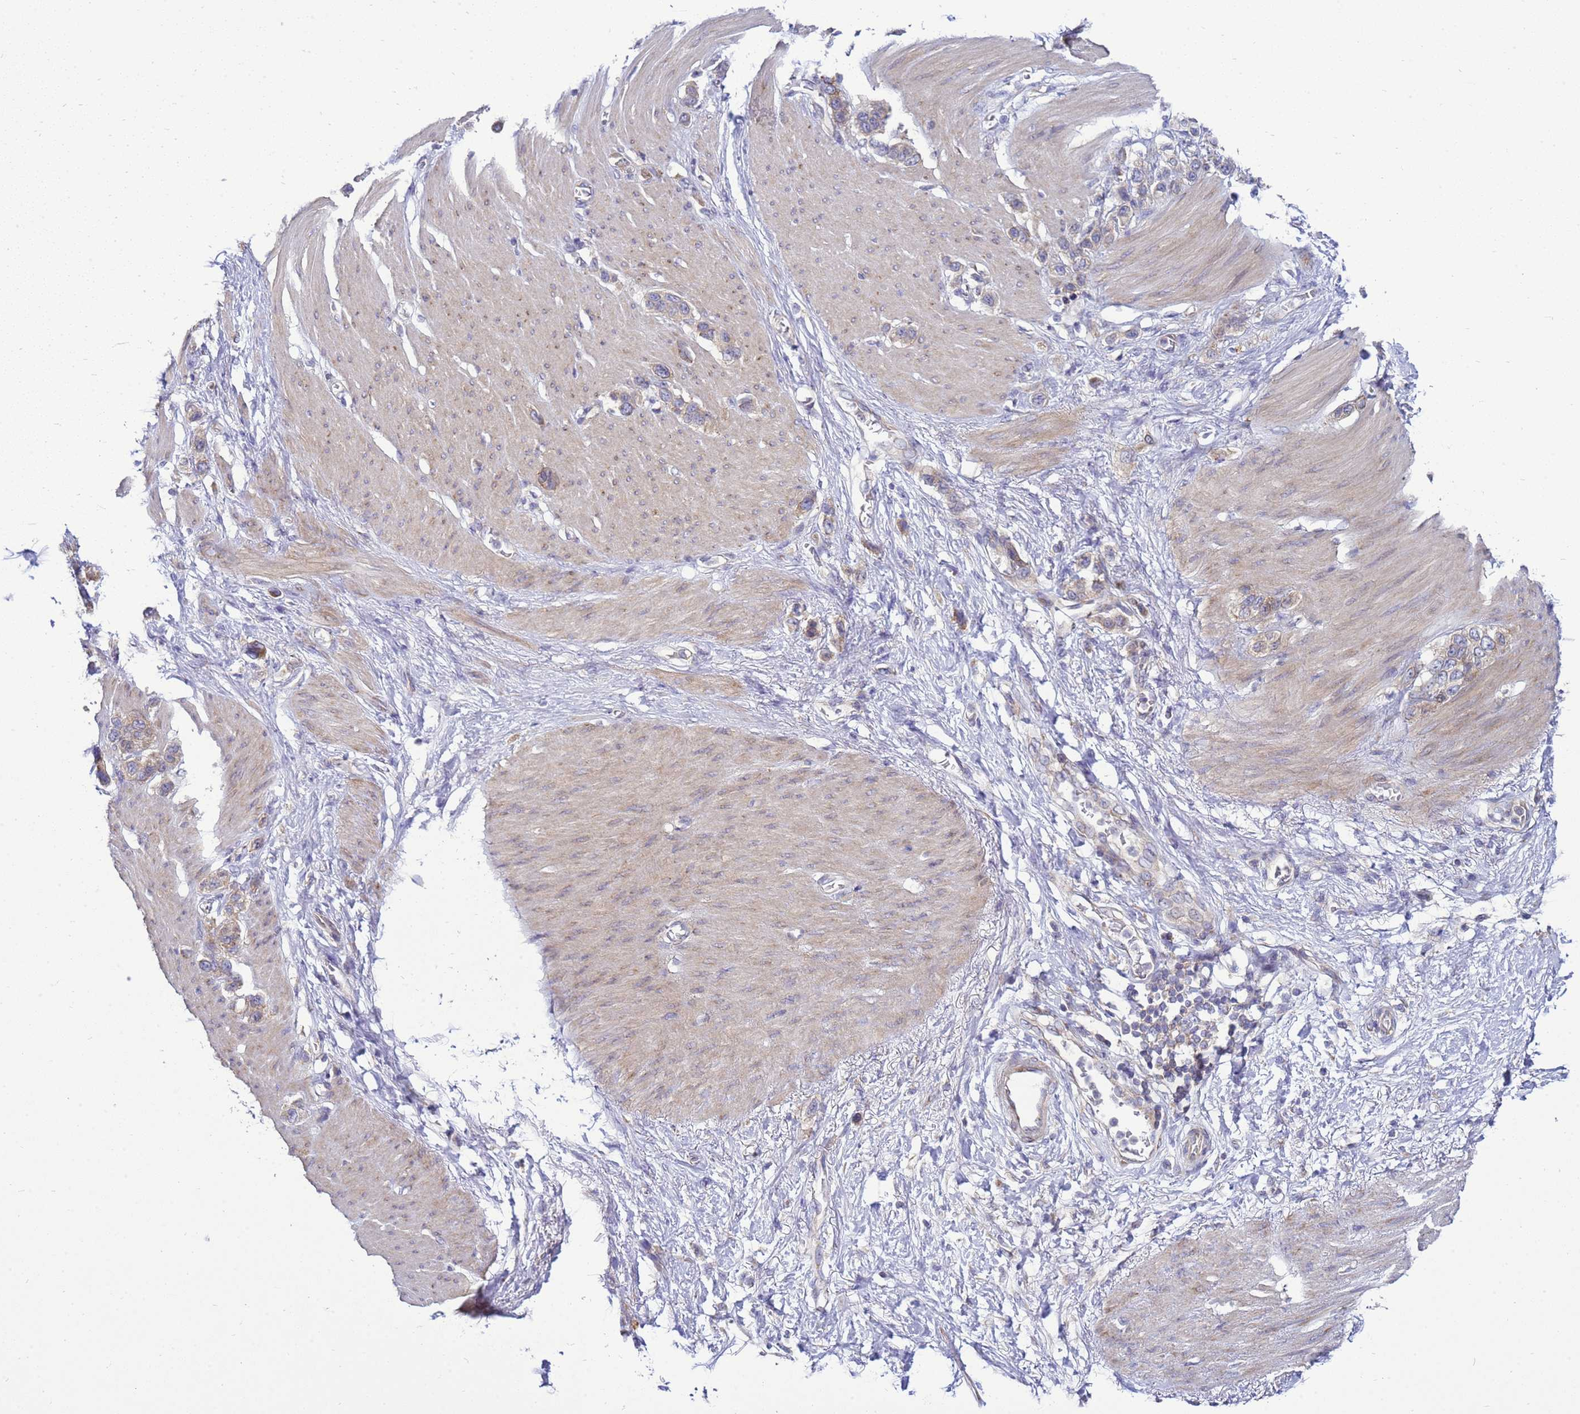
{"staining": {"intensity": "weak", "quantity": "25%-75%", "location": "cytoplasmic/membranous"}, "tissue": "stomach cancer", "cell_type": "Tumor cells", "image_type": "cancer", "snomed": [{"axis": "morphology", "description": "Adenocarcinoma, NOS"}, {"axis": "morphology", "description": "Adenocarcinoma, High grade"}, {"axis": "topography", "description": "Stomach, upper"}, {"axis": "topography", "description": "Stomach, lower"}], "caption": "Tumor cells show weak cytoplasmic/membranous positivity in about 25%-75% of cells in stomach cancer (high-grade adenocarcinoma). (DAB (3,3'-diaminobenzidine) IHC, brown staining for protein, blue staining for nuclei).", "gene": "MON1B", "patient": {"sex": "female", "age": 65}}